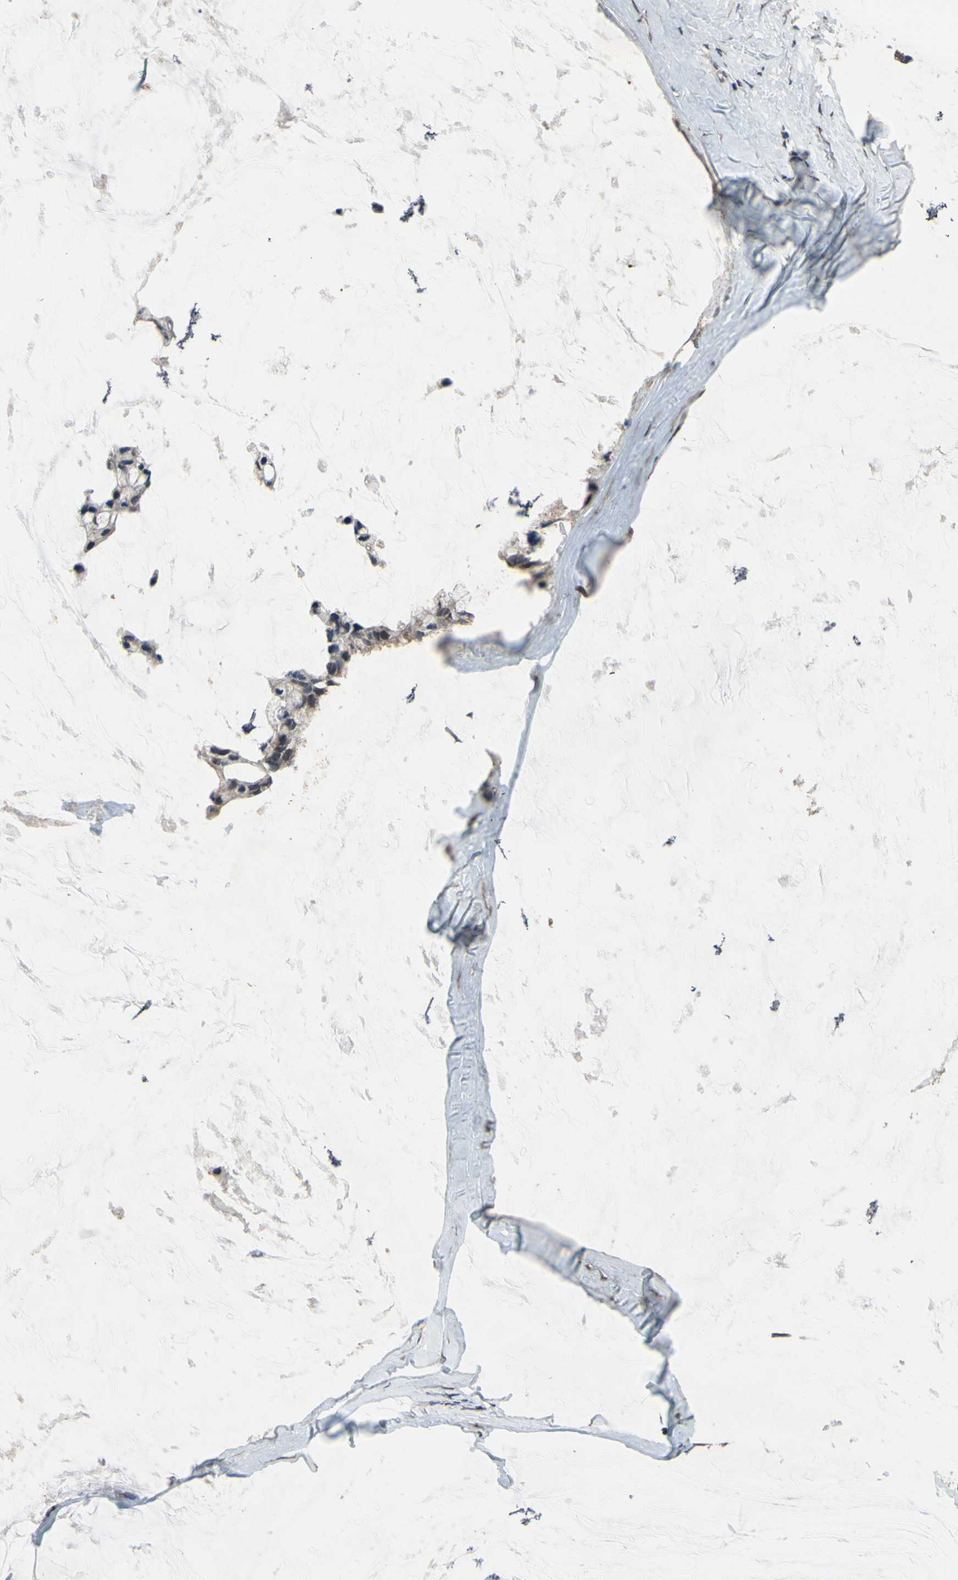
{"staining": {"intensity": "weak", "quantity": "<25%", "location": "nuclear"}, "tissue": "ovarian cancer", "cell_type": "Tumor cells", "image_type": "cancer", "snomed": [{"axis": "morphology", "description": "Cystadenocarcinoma, mucinous, NOS"}, {"axis": "topography", "description": "Ovary"}], "caption": "Ovarian cancer (mucinous cystadenocarcinoma) was stained to show a protein in brown. There is no significant staining in tumor cells.", "gene": "ZNF174", "patient": {"sex": "female", "age": 39}}